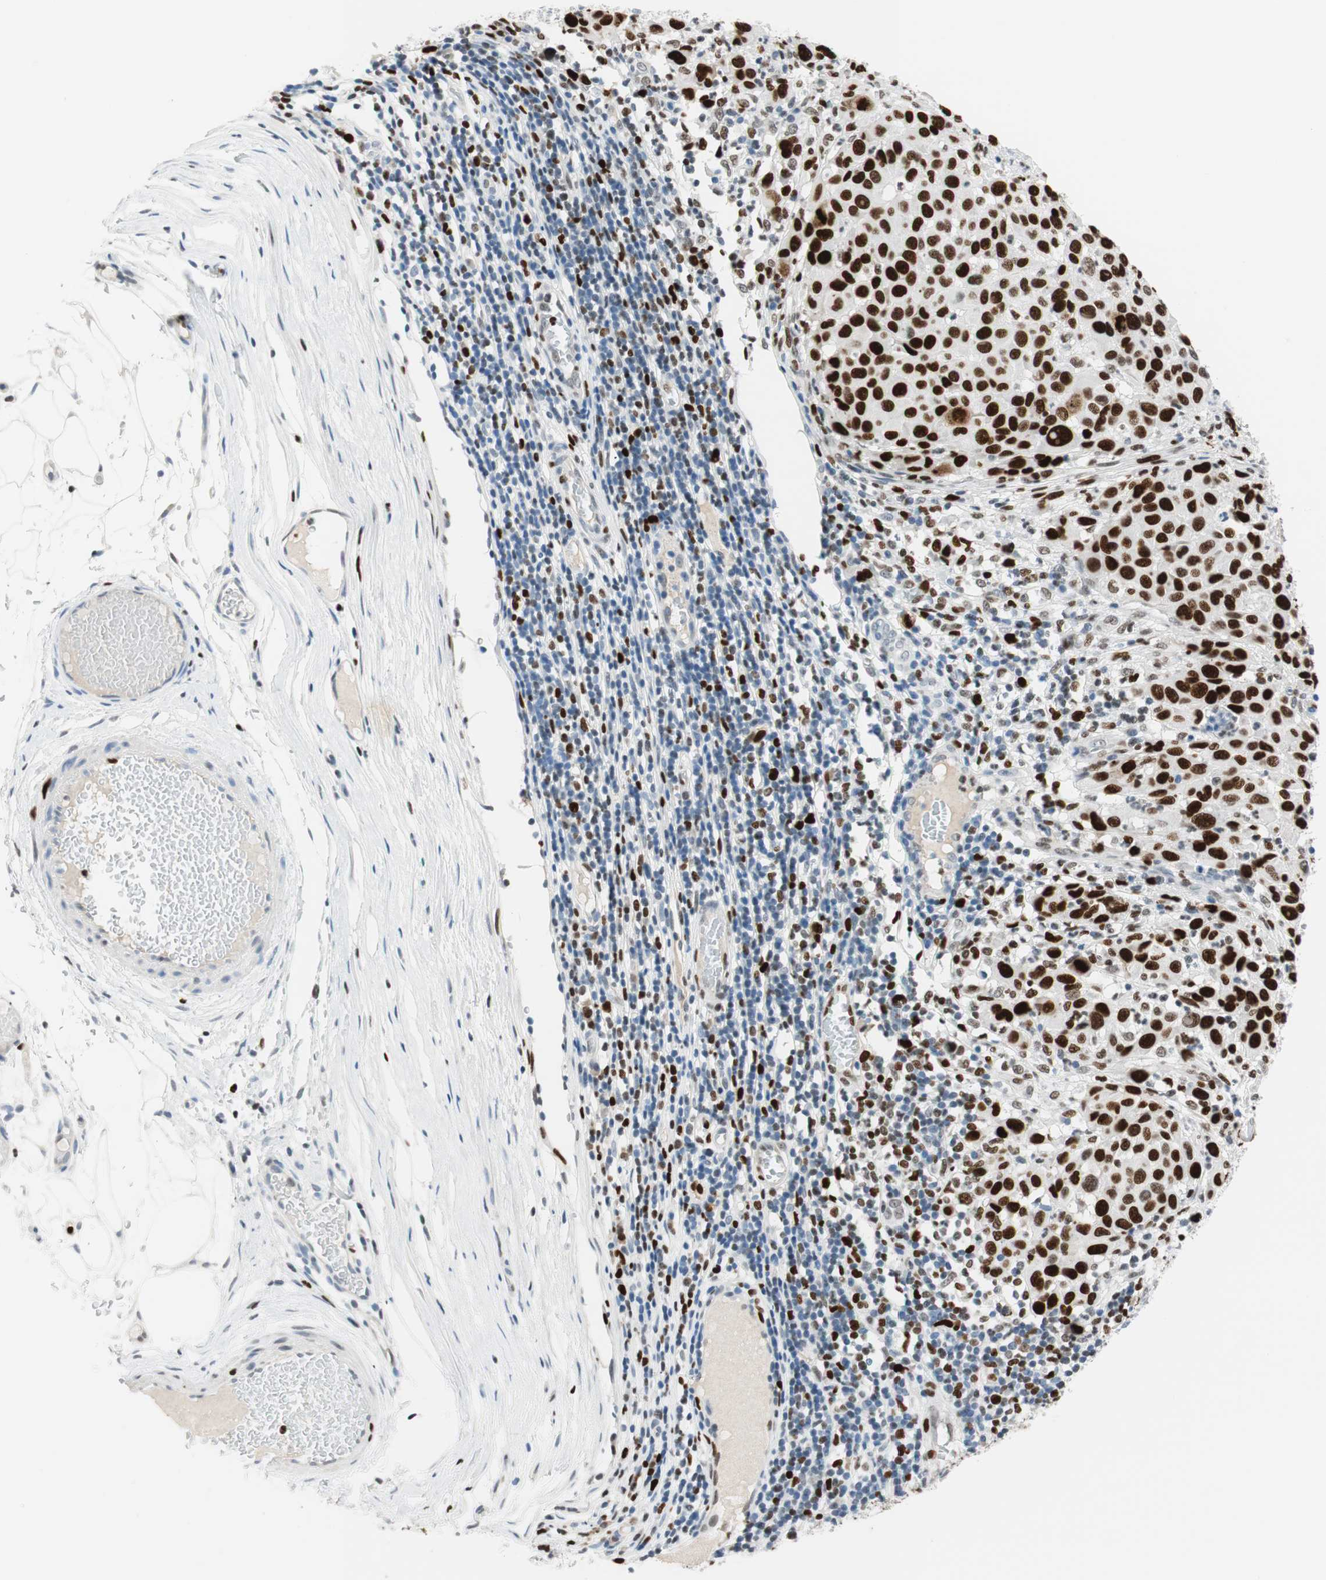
{"staining": {"intensity": "strong", "quantity": ">75%", "location": "nuclear"}, "tissue": "melanoma", "cell_type": "Tumor cells", "image_type": "cancer", "snomed": [{"axis": "morphology", "description": "Malignant melanoma, Metastatic site"}, {"axis": "topography", "description": "Lymph node"}], "caption": "This is a micrograph of immunohistochemistry staining of malignant melanoma (metastatic site), which shows strong staining in the nuclear of tumor cells.", "gene": "EZH2", "patient": {"sex": "male", "age": 61}}